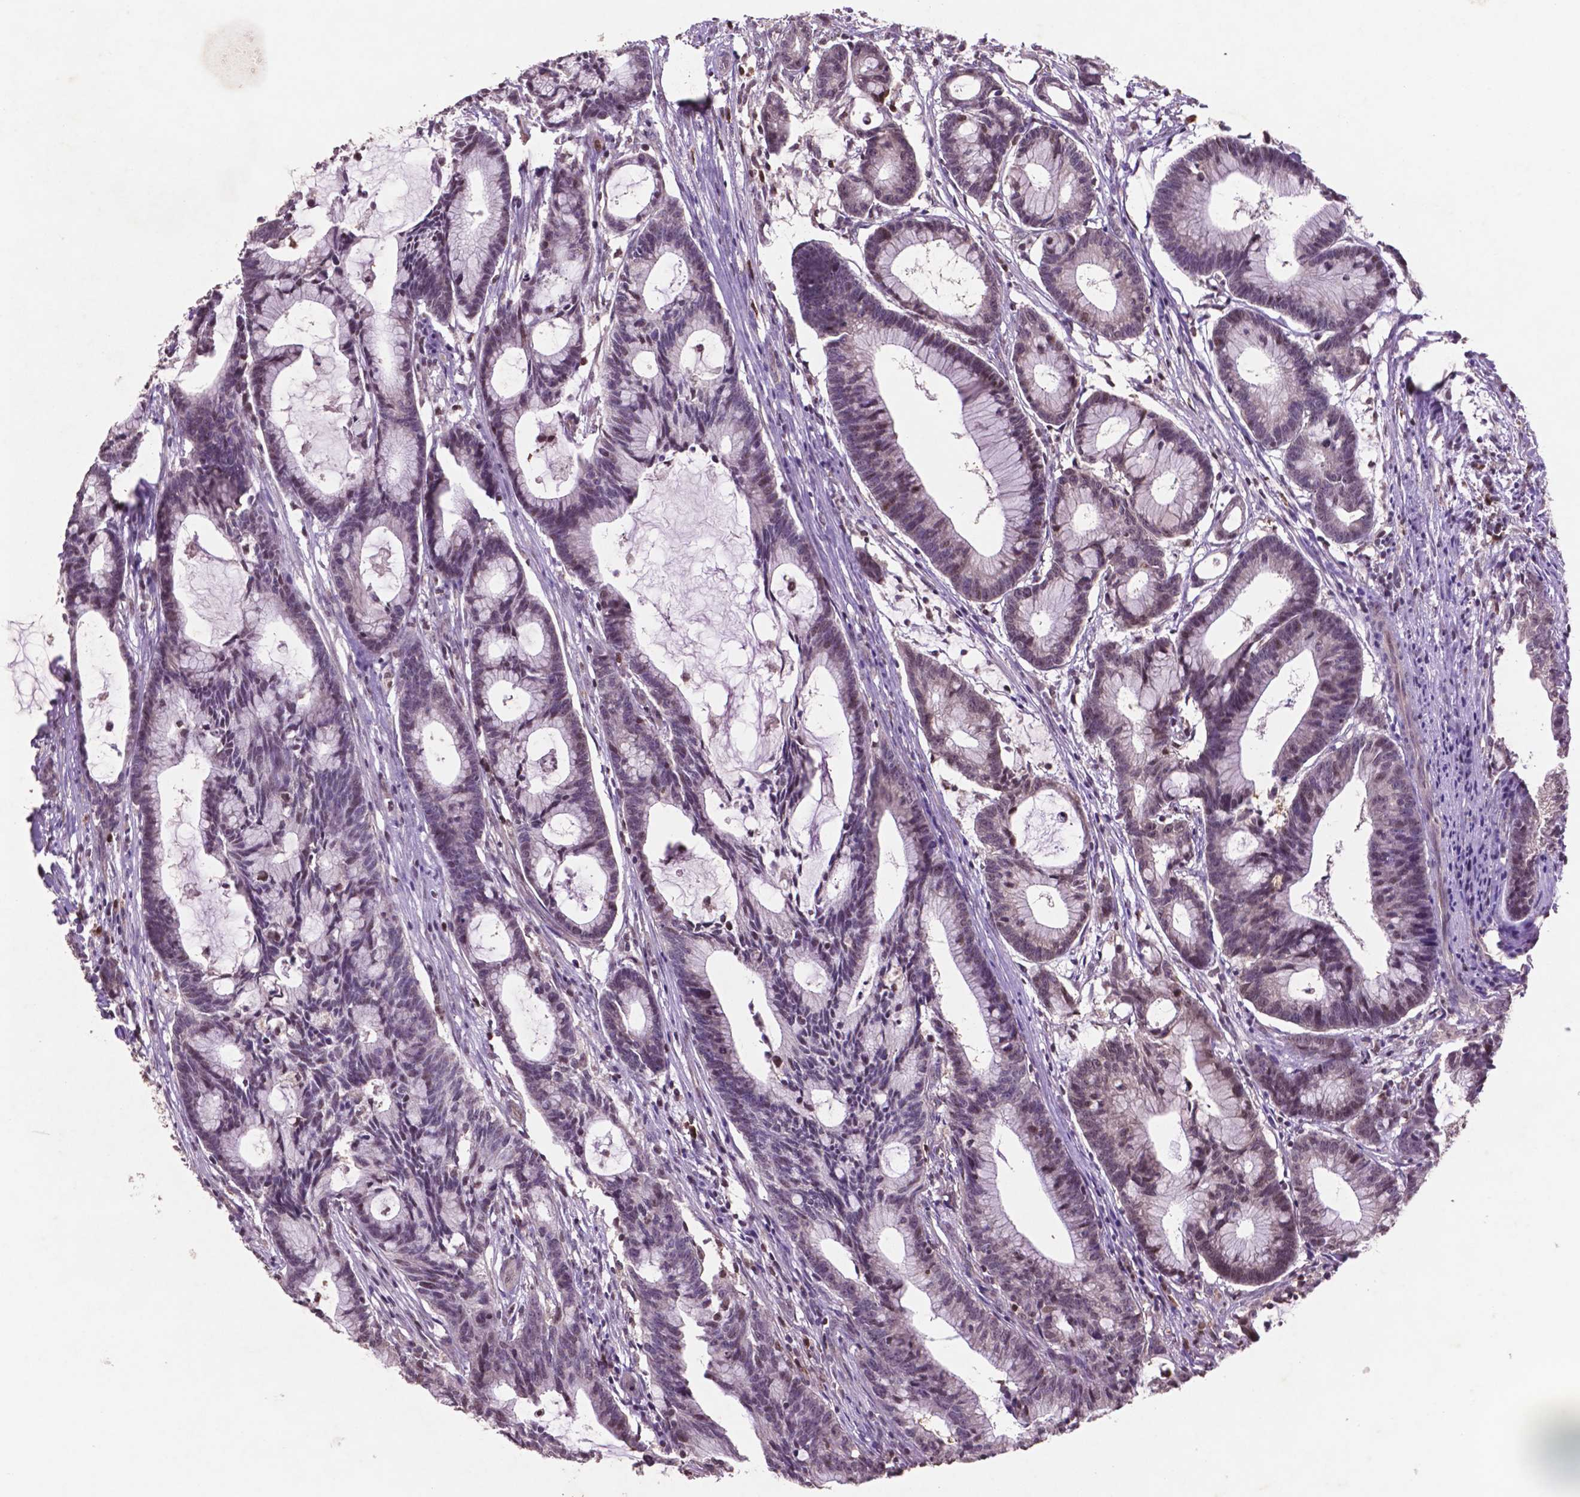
{"staining": {"intensity": "negative", "quantity": "none", "location": "none"}, "tissue": "colorectal cancer", "cell_type": "Tumor cells", "image_type": "cancer", "snomed": [{"axis": "morphology", "description": "Adenocarcinoma, NOS"}, {"axis": "topography", "description": "Colon"}], "caption": "Colorectal cancer stained for a protein using immunohistochemistry displays no staining tumor cells.", "gene": "GLRX", "patient": {"sex": "female", "age": 78}}